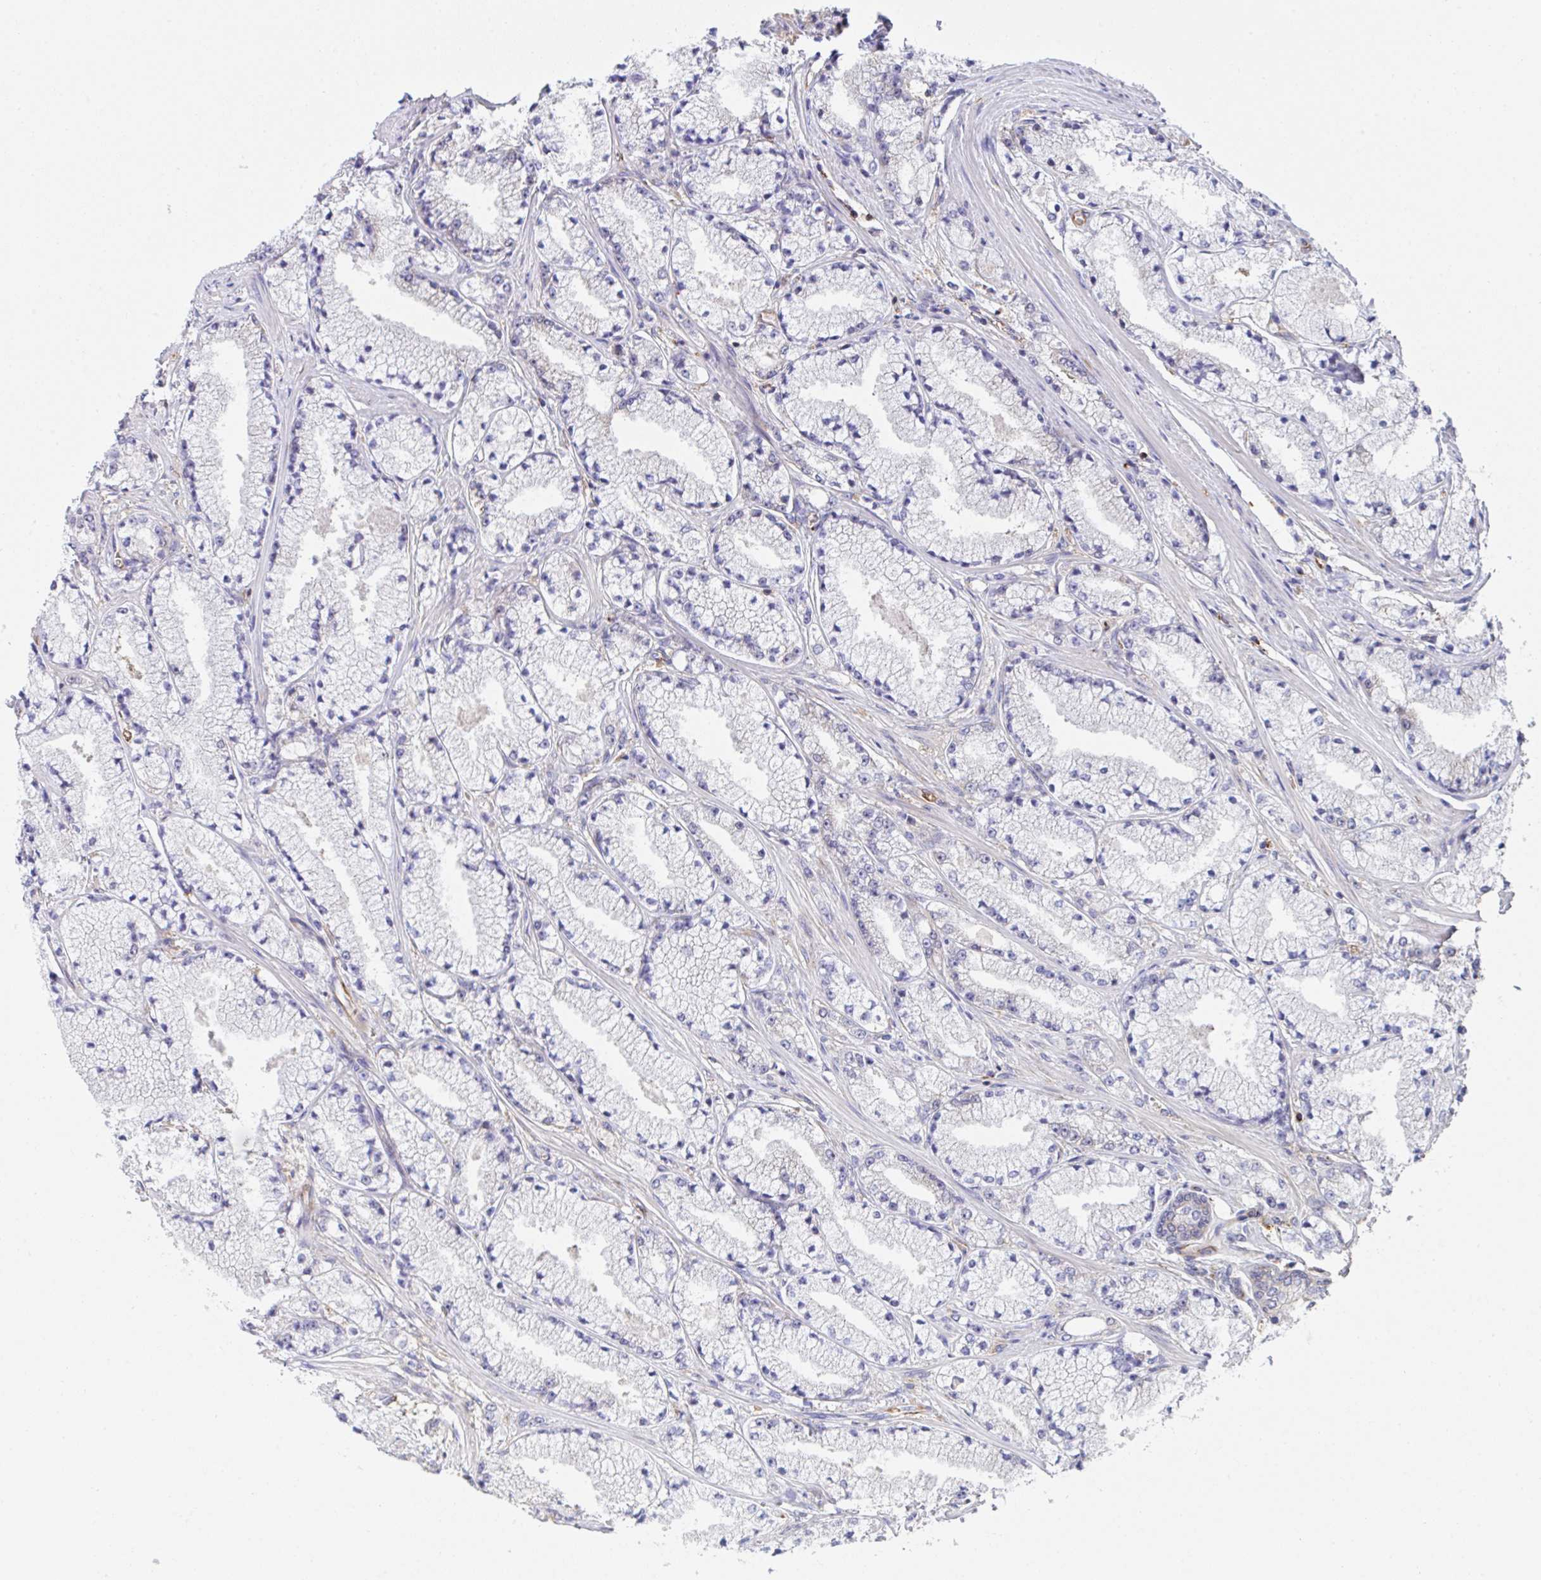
{"staining": {"intensity": "negative", "quantity": "none", "location": "none"}, "tissue": "prostate cancer", "cell_type": "Tumor cells", "image_type": "cancer", "snomed": [{"axis": "morphology", "description": "Adenocarcinoma, High grade"}, {"axis": "topography", "description": "Prostate"}], "caption": "Prostate cancer (adenocarcinoma (high-grade)) stained for a protein using immunohistochemistry (IHC) demonstrates no positivity tumor cells.", "gene": "WNK1", "patient": {"sex": "male", "age": 63}}